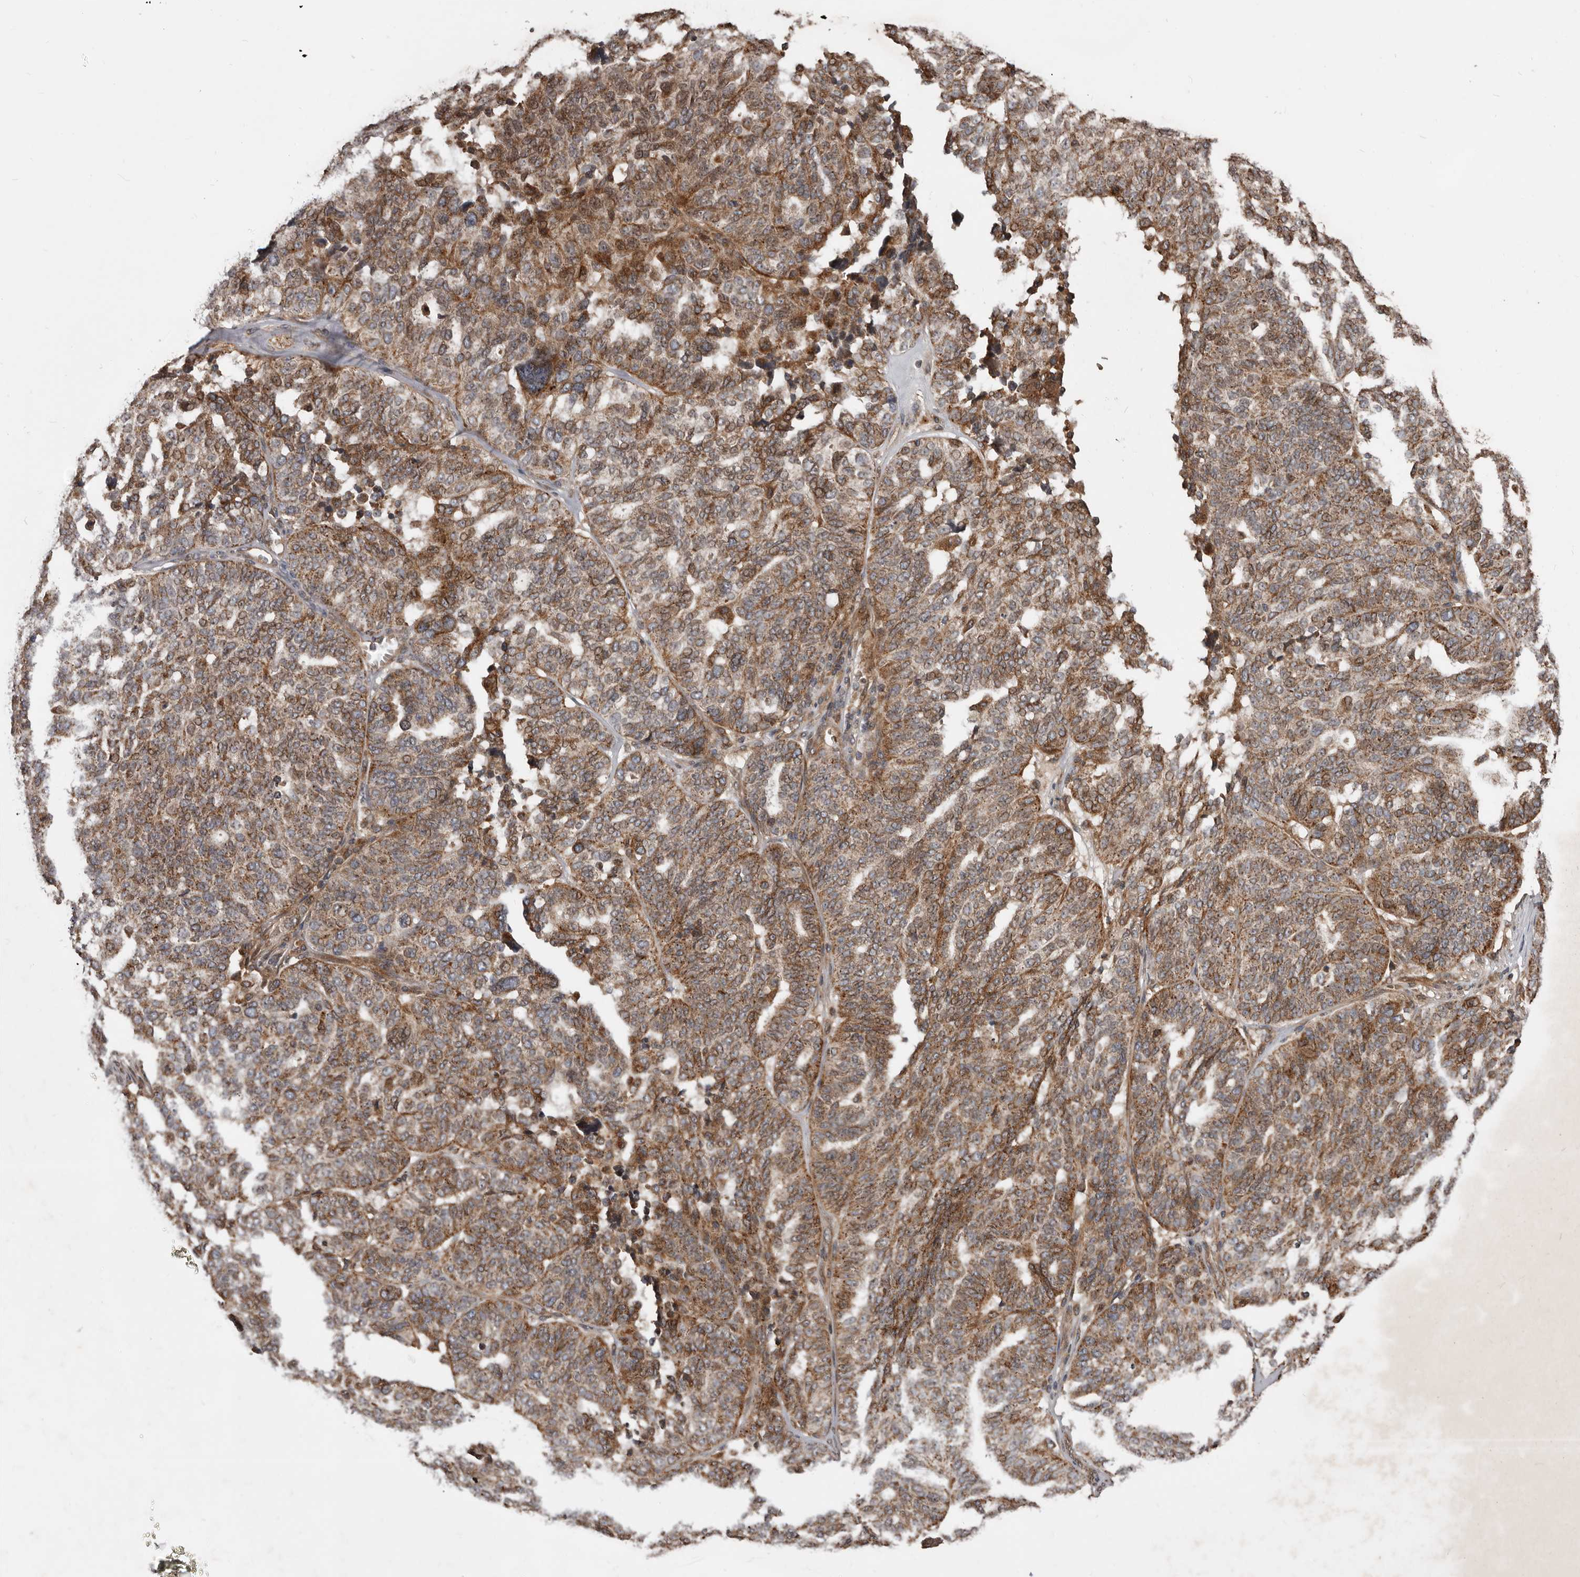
{"staining": {"intensity": "moderate", "quantity": ">75%", "location": "cytoplasmic/membranous"}, "tissue": "ovarian cancer", "cell_type": "Tumor cells", "image_type": "cancer", "snomed": [{"axis": "morphology", "description": "Cystadenocarcinoma, serous, NOS"}, {"axis": "topography", "description": "Ovary"}], "caption": "Tumor cells reveal medium levels of moderate cytoplasmic/membranous staining in approximately >75% of cells in human ovarian serous cystadenocarcinoma. (DAB = brown stain, brightfield microscopy at high magnification).", "gene": "STK36", "patient": {"sex": "female", "age": 59}}